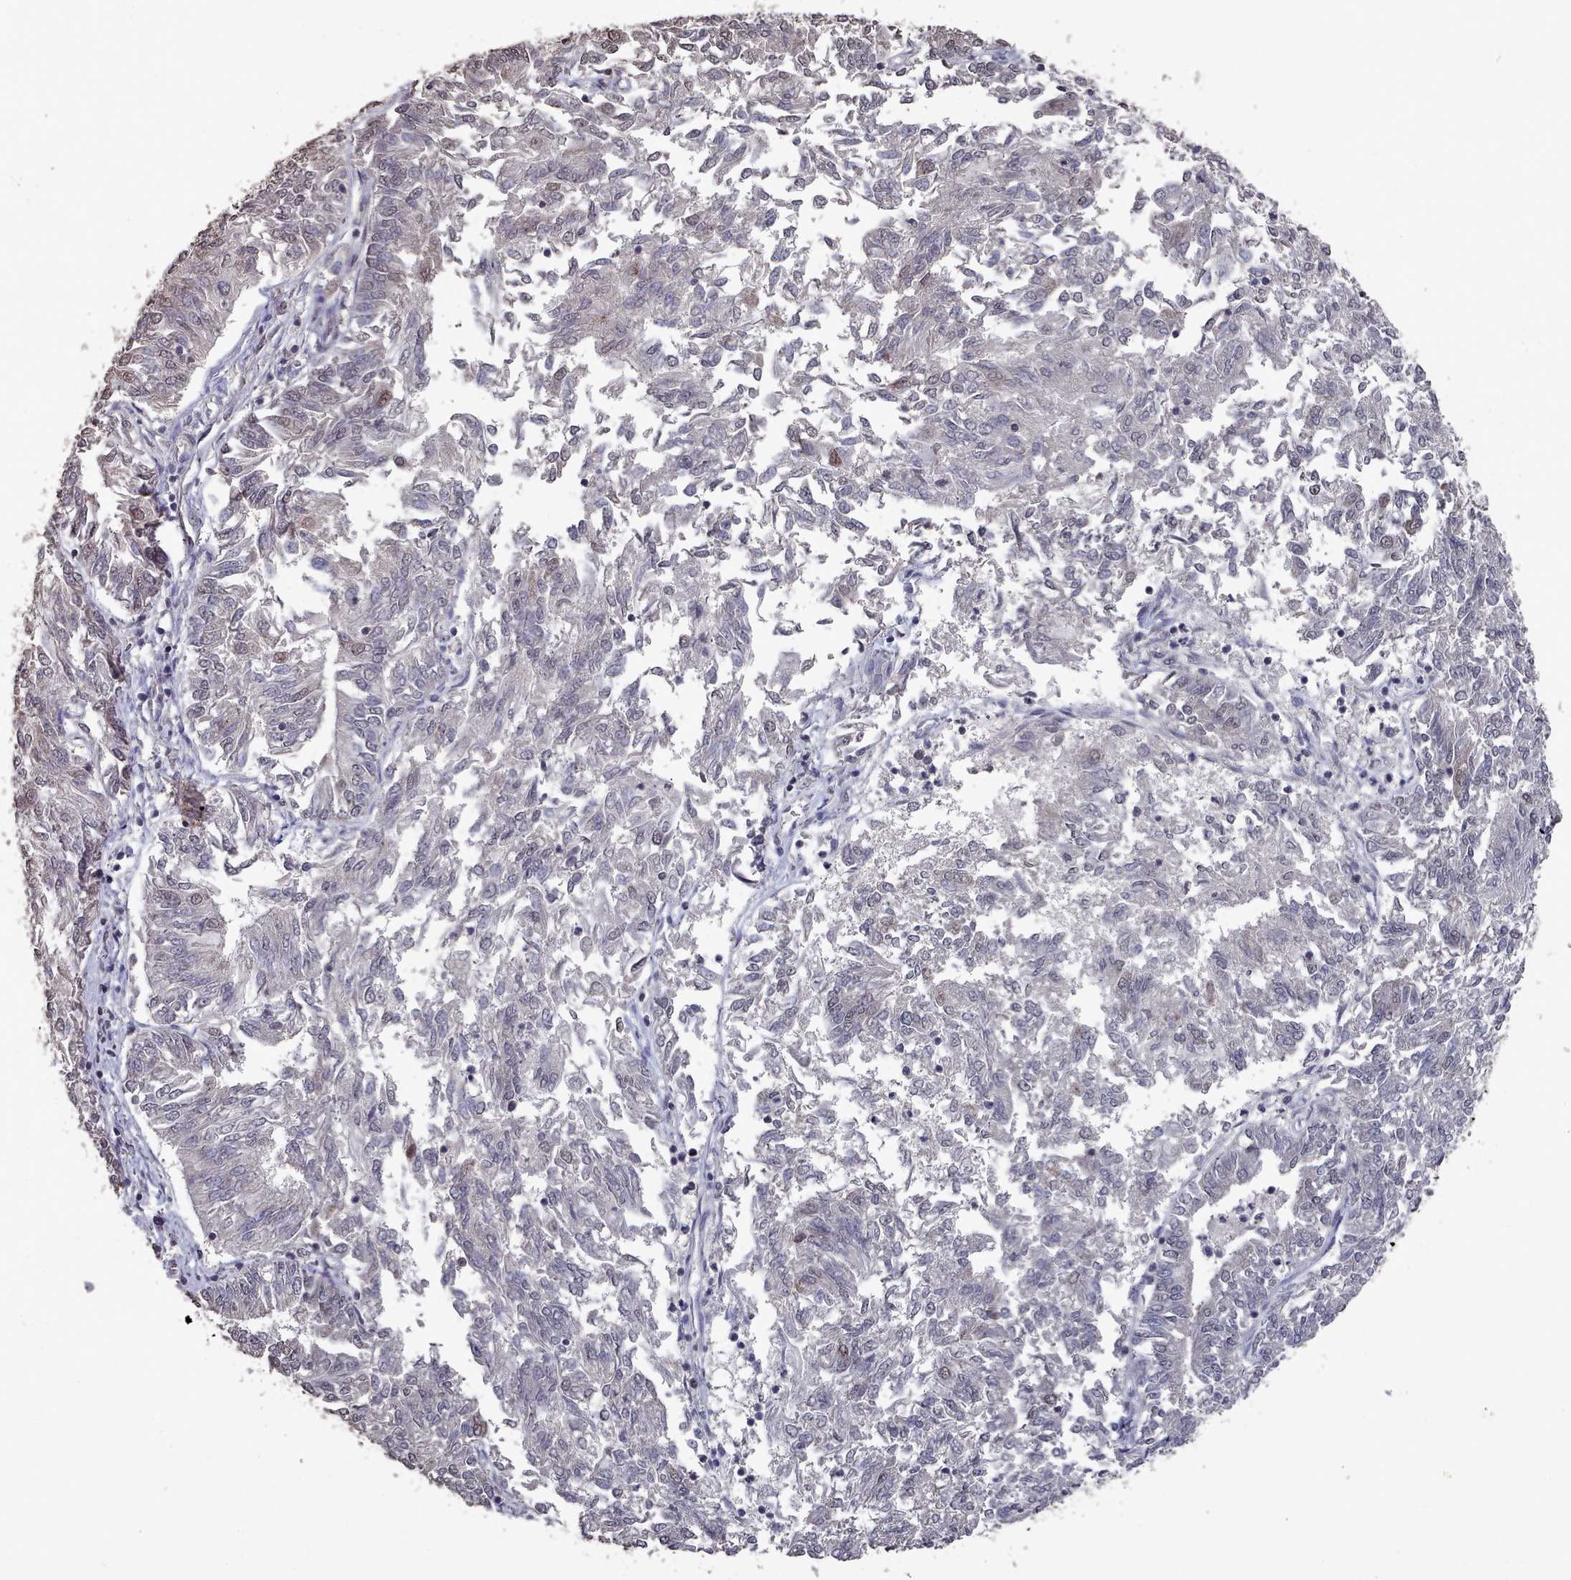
{"staining": {"intensity": "weak", "quantity": "<25%", "location": "nuclear"}, "tissue": "endometrial cancer", "cell_type": "Tumor cells", "image_type": "cancer", "snomed": [{"axis": "morphology", "description": "Adenocarcinoma, NOS"}, {"axis": "topography", "description": "Endometrium"}], "caption": "Tumor cells show no significant protein positivity in endometrial cancer (adenocarcinoma).", "gene": "PNRC2", "patient": {"sex": "female", "age": 58}}